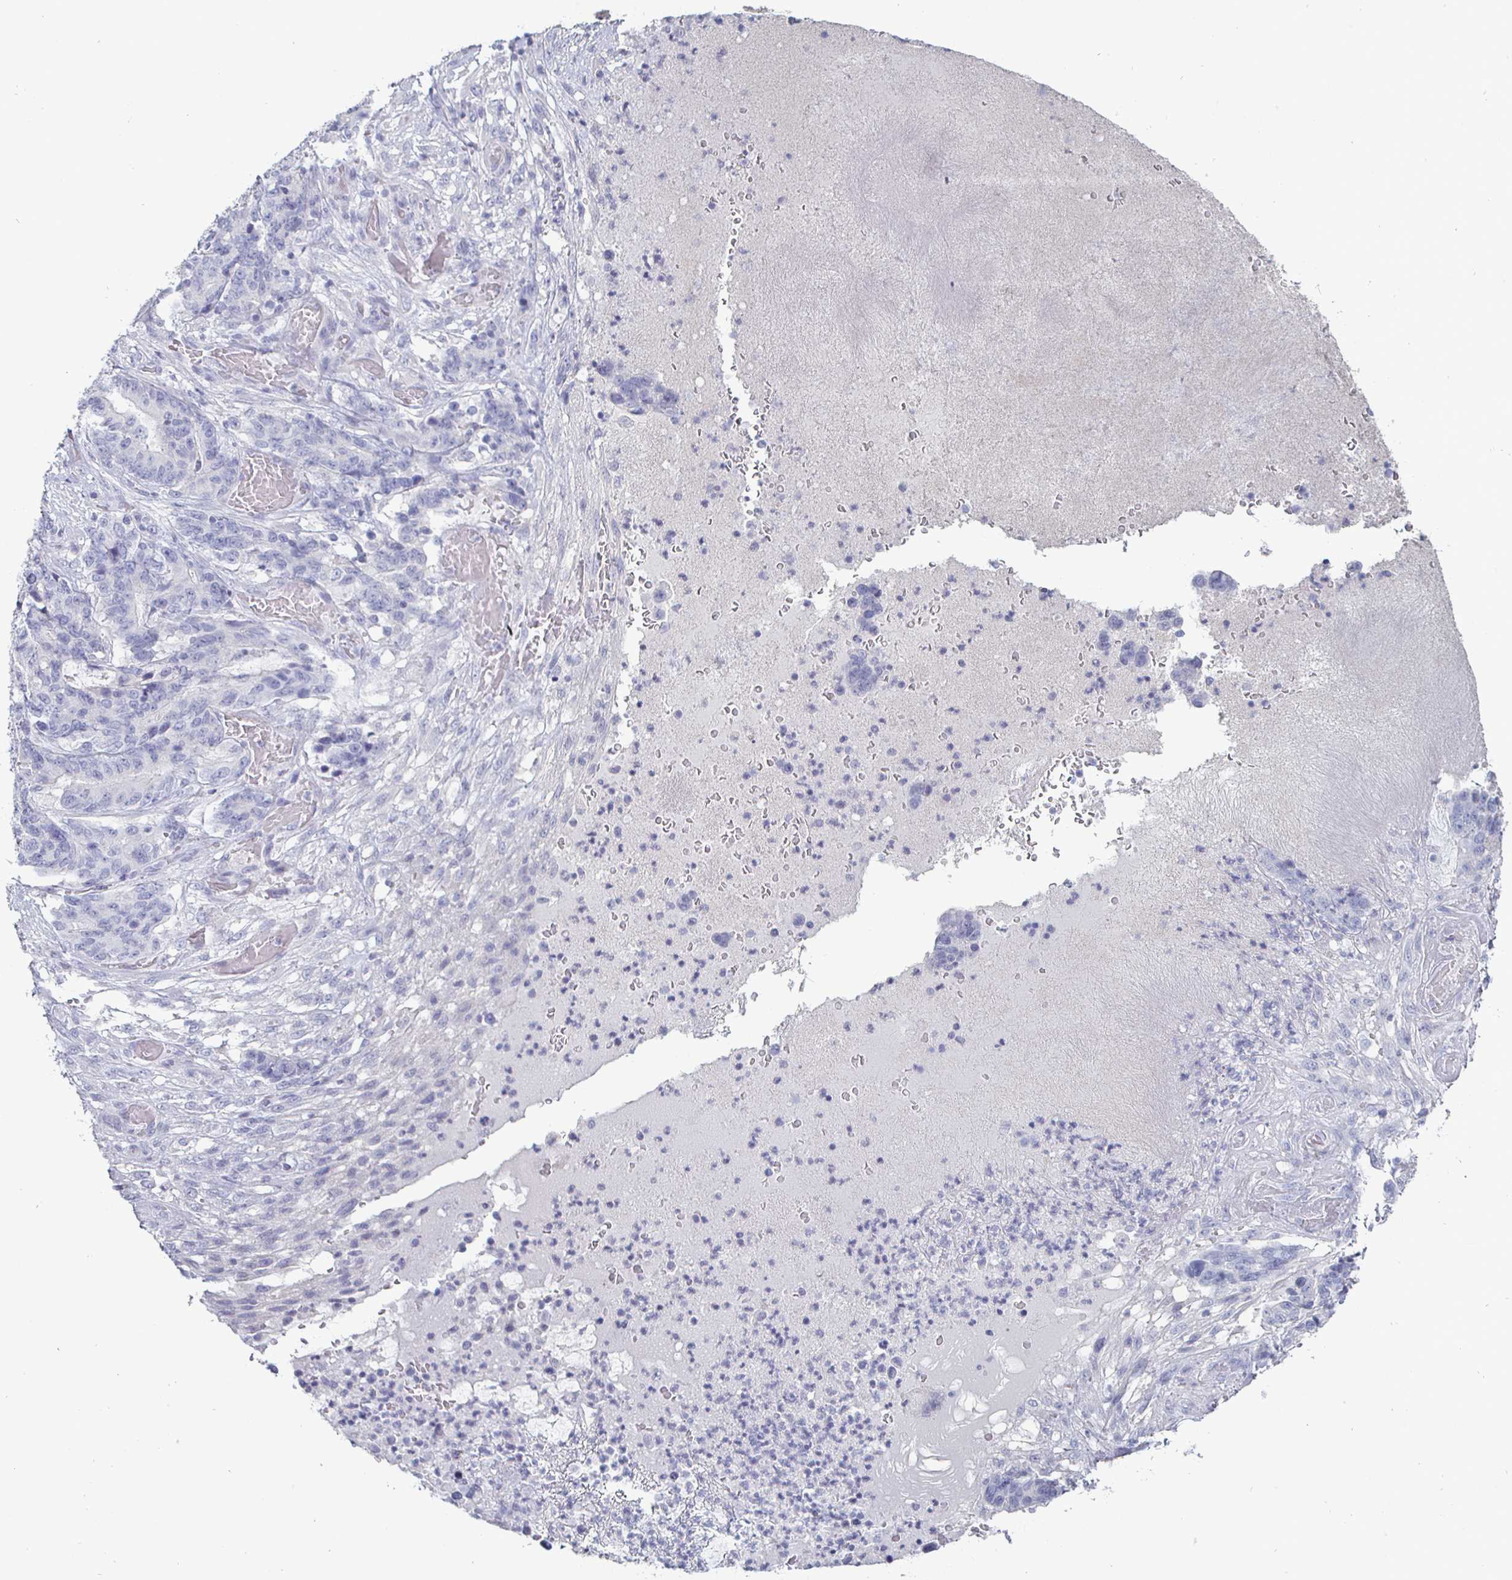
{"staining": {"intensity": "negative", "quantity": "none", "location": "none"}, "tissue": "stomach cancer", "cell_type": "Tumor cells", "image_type": "cancer", "snomed": [{"axis": "morphology", "description": "Normal tissue, NOS"}, {"axis": "morphology", "description": "Adenocarcinoma, NOS"}, {"axis": "topography", "description": "Stomach"}], "caption": "Tumor cells show no significant protein positivity in stomach cancer.", "gene": "ENPP1", "patient": {"sex": "female", "age": 64}}